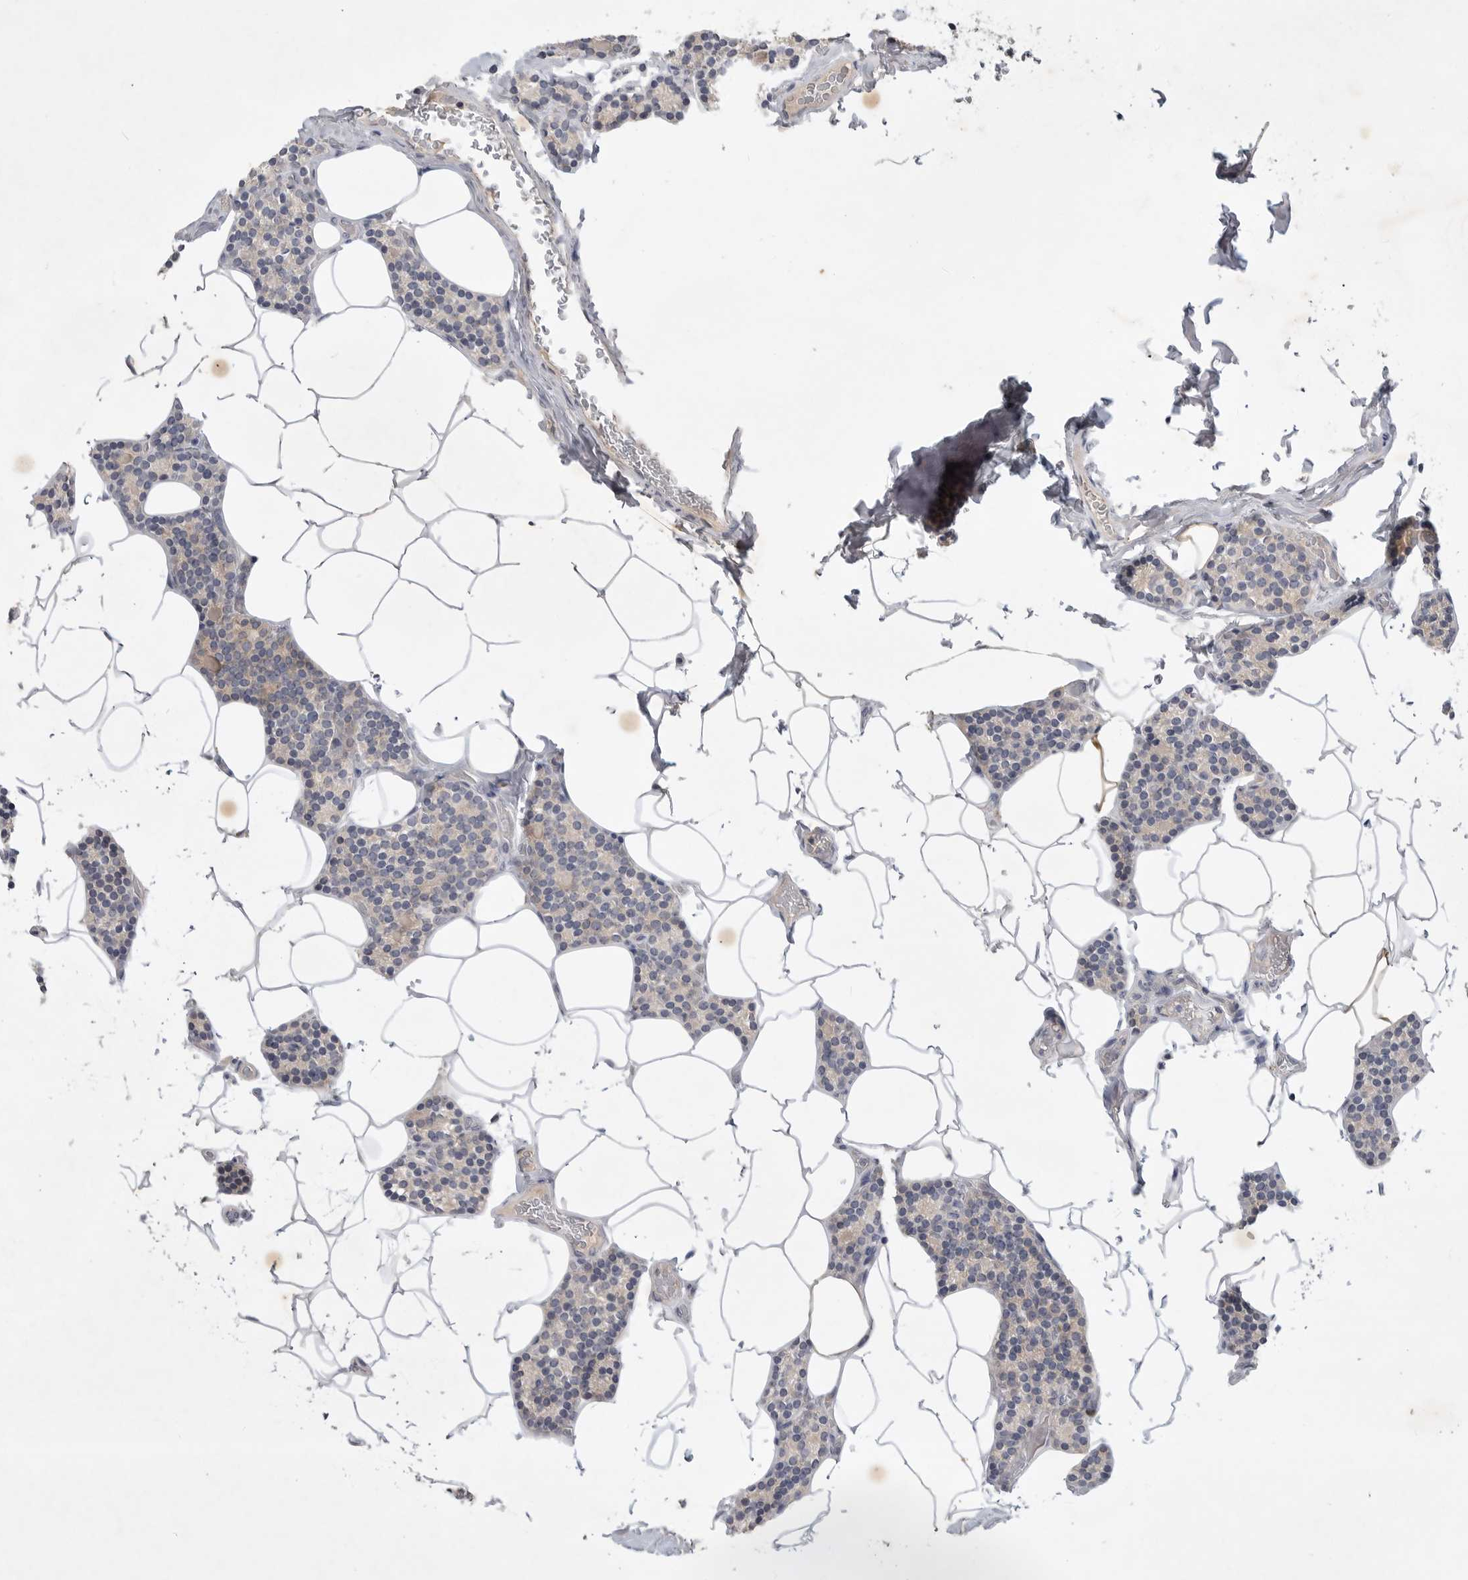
{"staining": {"intensity": "weak", "quantity": "<25%", "location": "cytoplasmic/membranous"}, "tissue": "parathyroid gland", "cell_type": "Glandular cells", "image_type": "normal", "snomed": [{"axis": "morphology", "description": "Normal tissue, NOS"}, {"axis": "topography", "description": "Parathyroid gland"}], "caption": "IHC of normal parathyroid gland shows no positivity in glandular cells.", "gene": "ITGAD", "patient": {"sex": "male", "age": 52}}